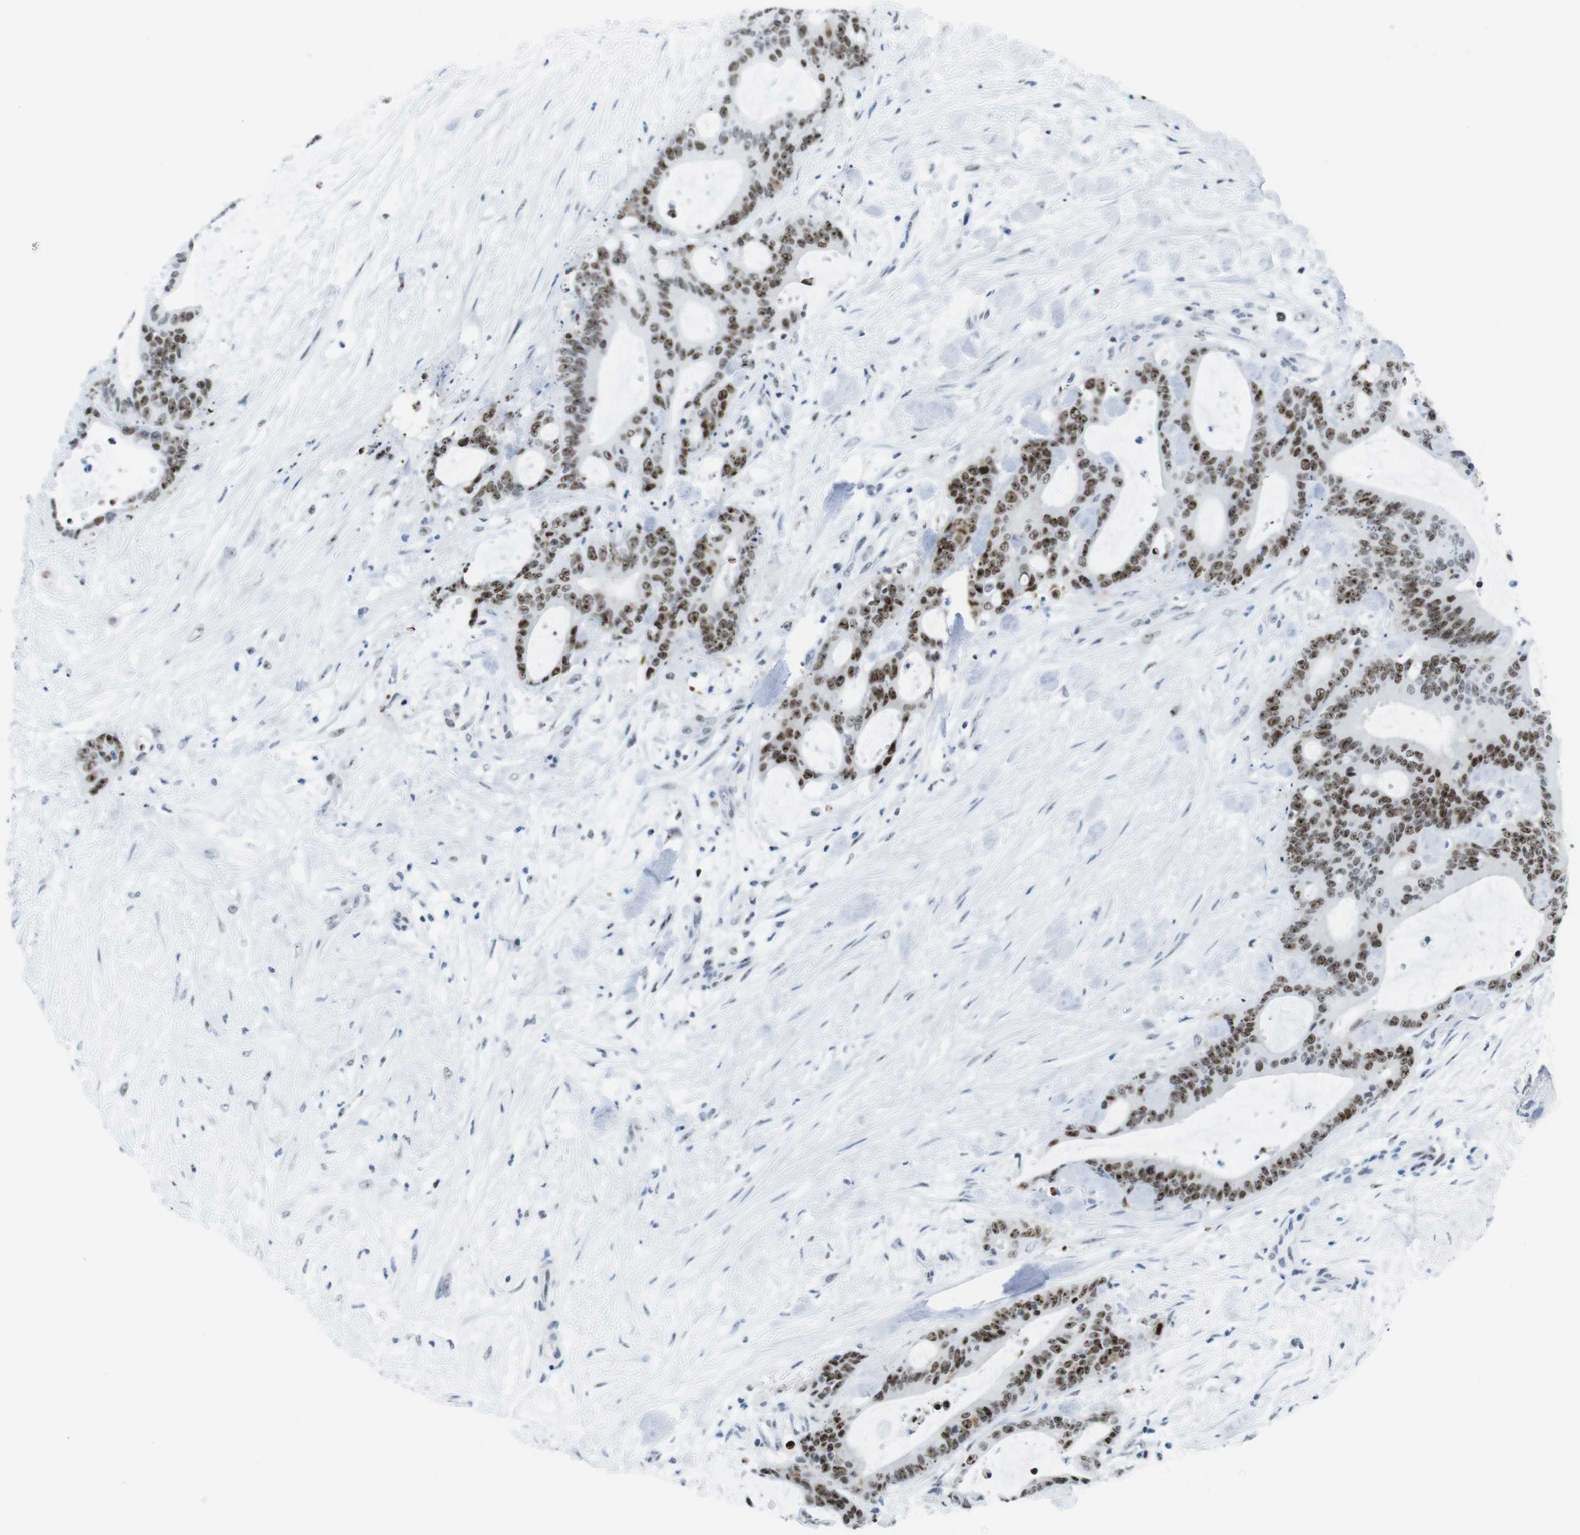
{"staining": {"intensity": "strong", "quantity": ">75%", "location": "nuclear"}, "tissue": "liver cancer", "cell_type": "Tumor cells", "image_type": "cancer", "snomed": [{"axis": "morphology", "description": "Cholangiocarcinoma"}, {"axis": "topography", "description": "Liver"}], "caption": "IHC staining of liver cancer (cholangiocarcinoma), which demonstrates high levels of strong nuclear staining in approximately >75% of tumor cells indicating strong nuclear protein expression. The staining was performed using DAB (3,3'-diaminobenzidine) (brown) for protein detection and nuclei were counterstained in hematoxylin (blue).", "gene": "NIFK", "patient": {"sex": "female", "age": 73}}